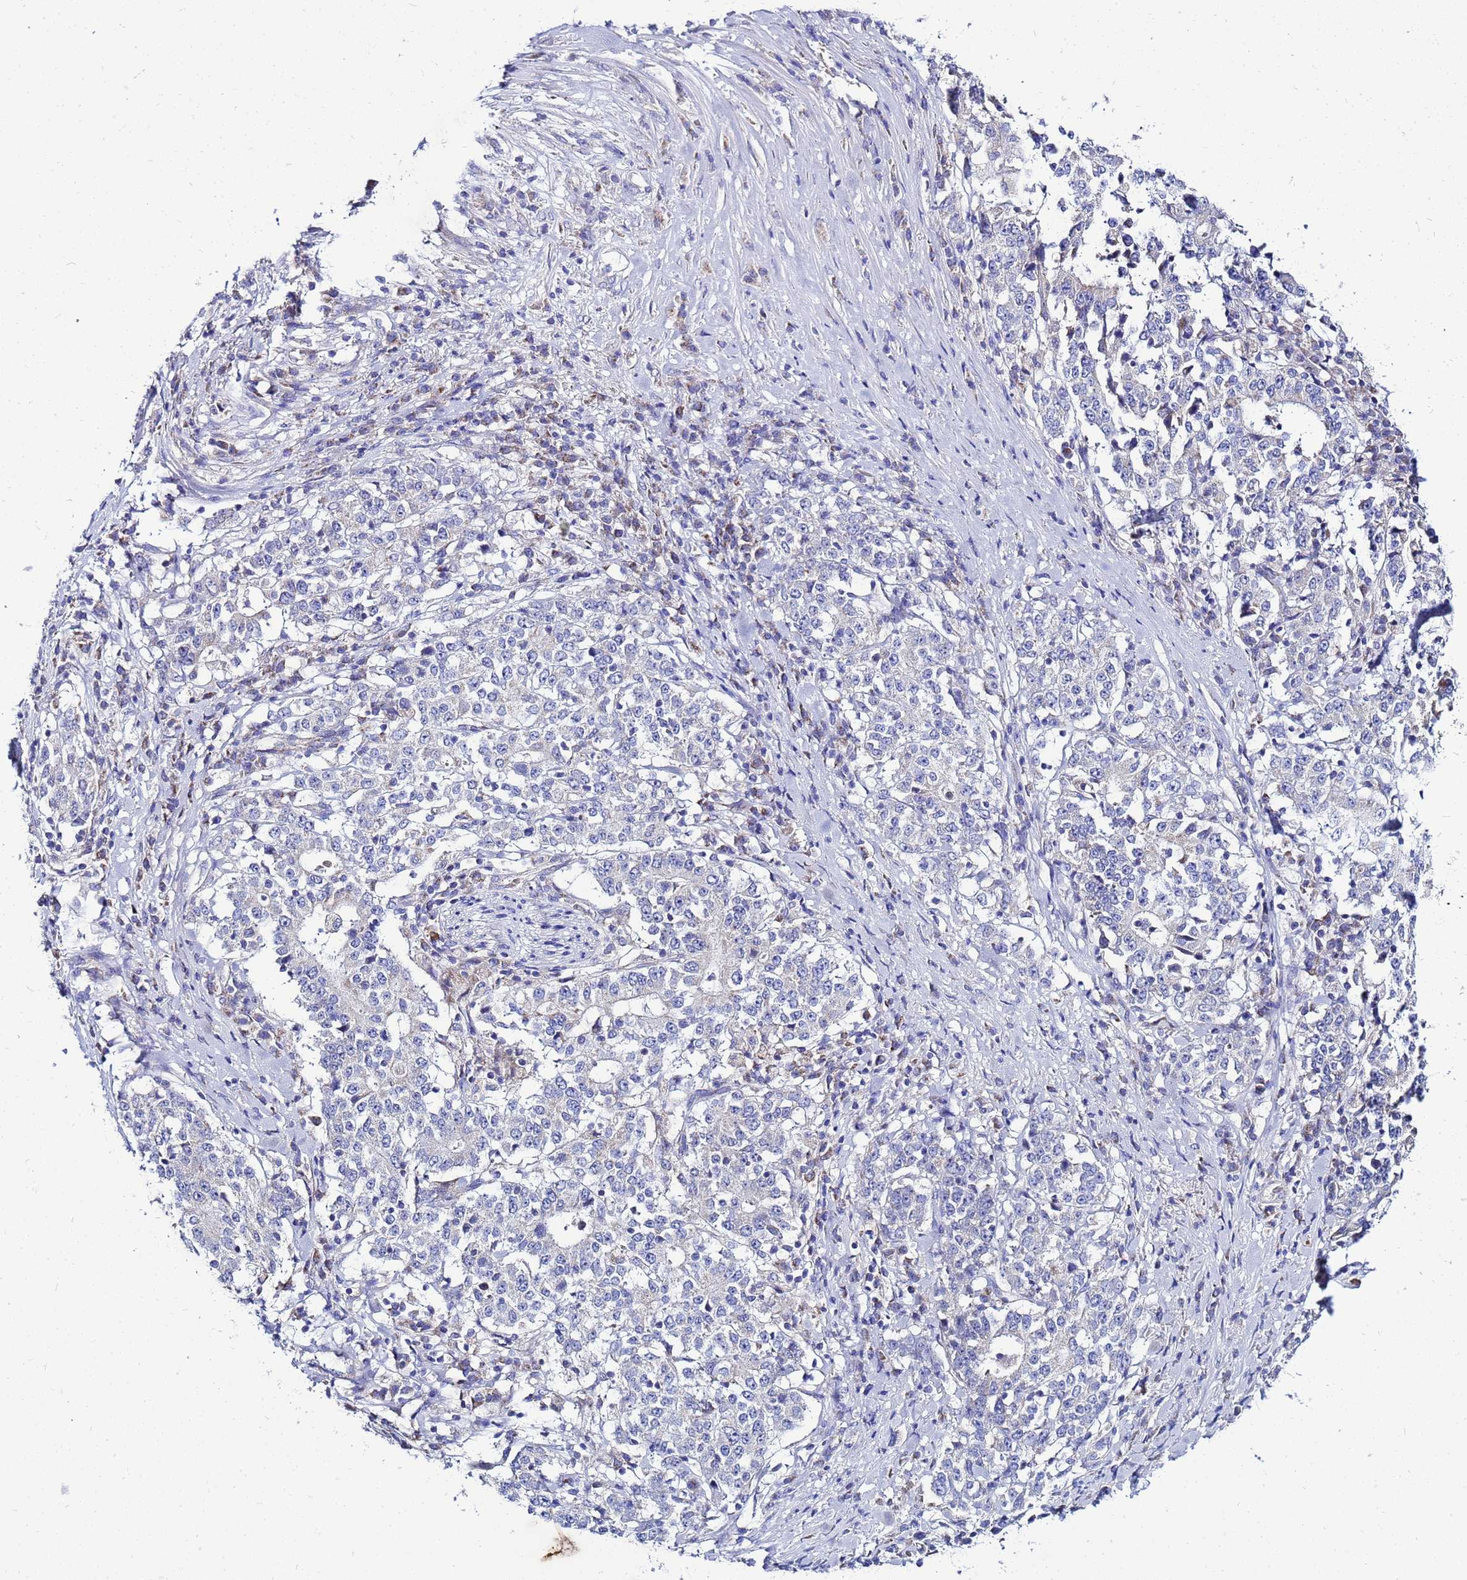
{"staining": {"intensity": "negative", "quantity": "none", "location": "none"}, "tissue": "stomach cancer", "cell_type": "Tumor cells", "image_type": "cancer", "snomed": [{"axis": "morphology", "description": "Adenocarcinoma, NOS"}, {"axis": "topography", "description": "Stomach"}], "caption": "This micrograph is of adenocarcinoma (stomach) stained with immunohistochemistry to label a protein in brown with the nuclei are counter-stained blue. There is no staining in tumor cells. The staining was performed using DAB (3,3'-diaminobenzidine) to visualize the protein expression in brown, while the nuclei were stained in blue with hematoxylin (Magnification: 20x).", "gene": "FAHD2A", "patient": {"sex": "male", "age": 59}}